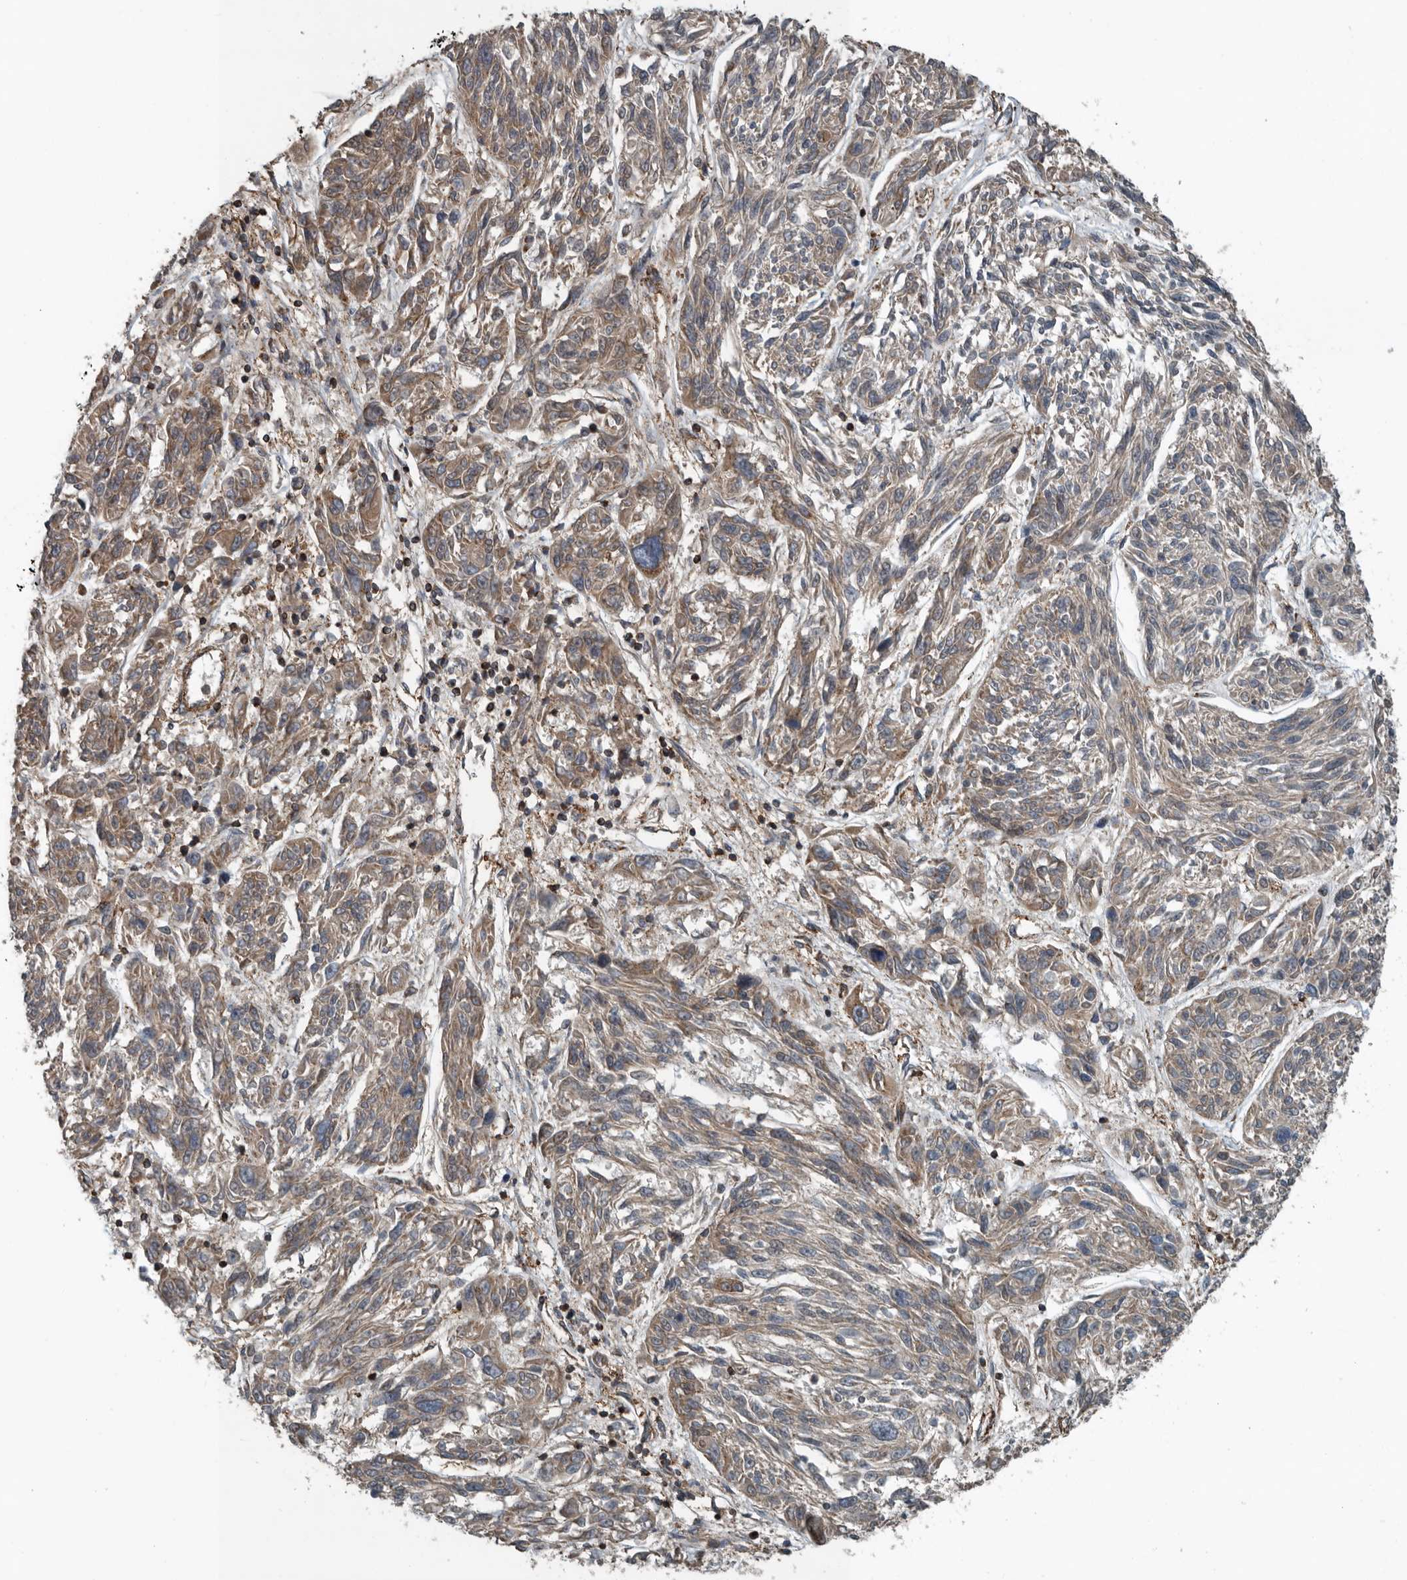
{"staining": {"intensity": "weak", "quantity": ">75%", "location": "cytoplasmic/membranous"}, "tissue": "melanoma", "cell_type": "Tumor cells", "image_type": "cancer", "snomed": [{"axis": "morphology", "description": "Malignant melanoma, NOS"}, {"axis": "topography", "description": "Skin"}], "caption": "A photomicrograph of melanoma stained for a protein exhibits weak cytoplasmic/membranous brown staining in tumor cells. Nuclei are stained in blue.", "gene": "AMFR", "patient": {"sex": "male", "age": 53}}